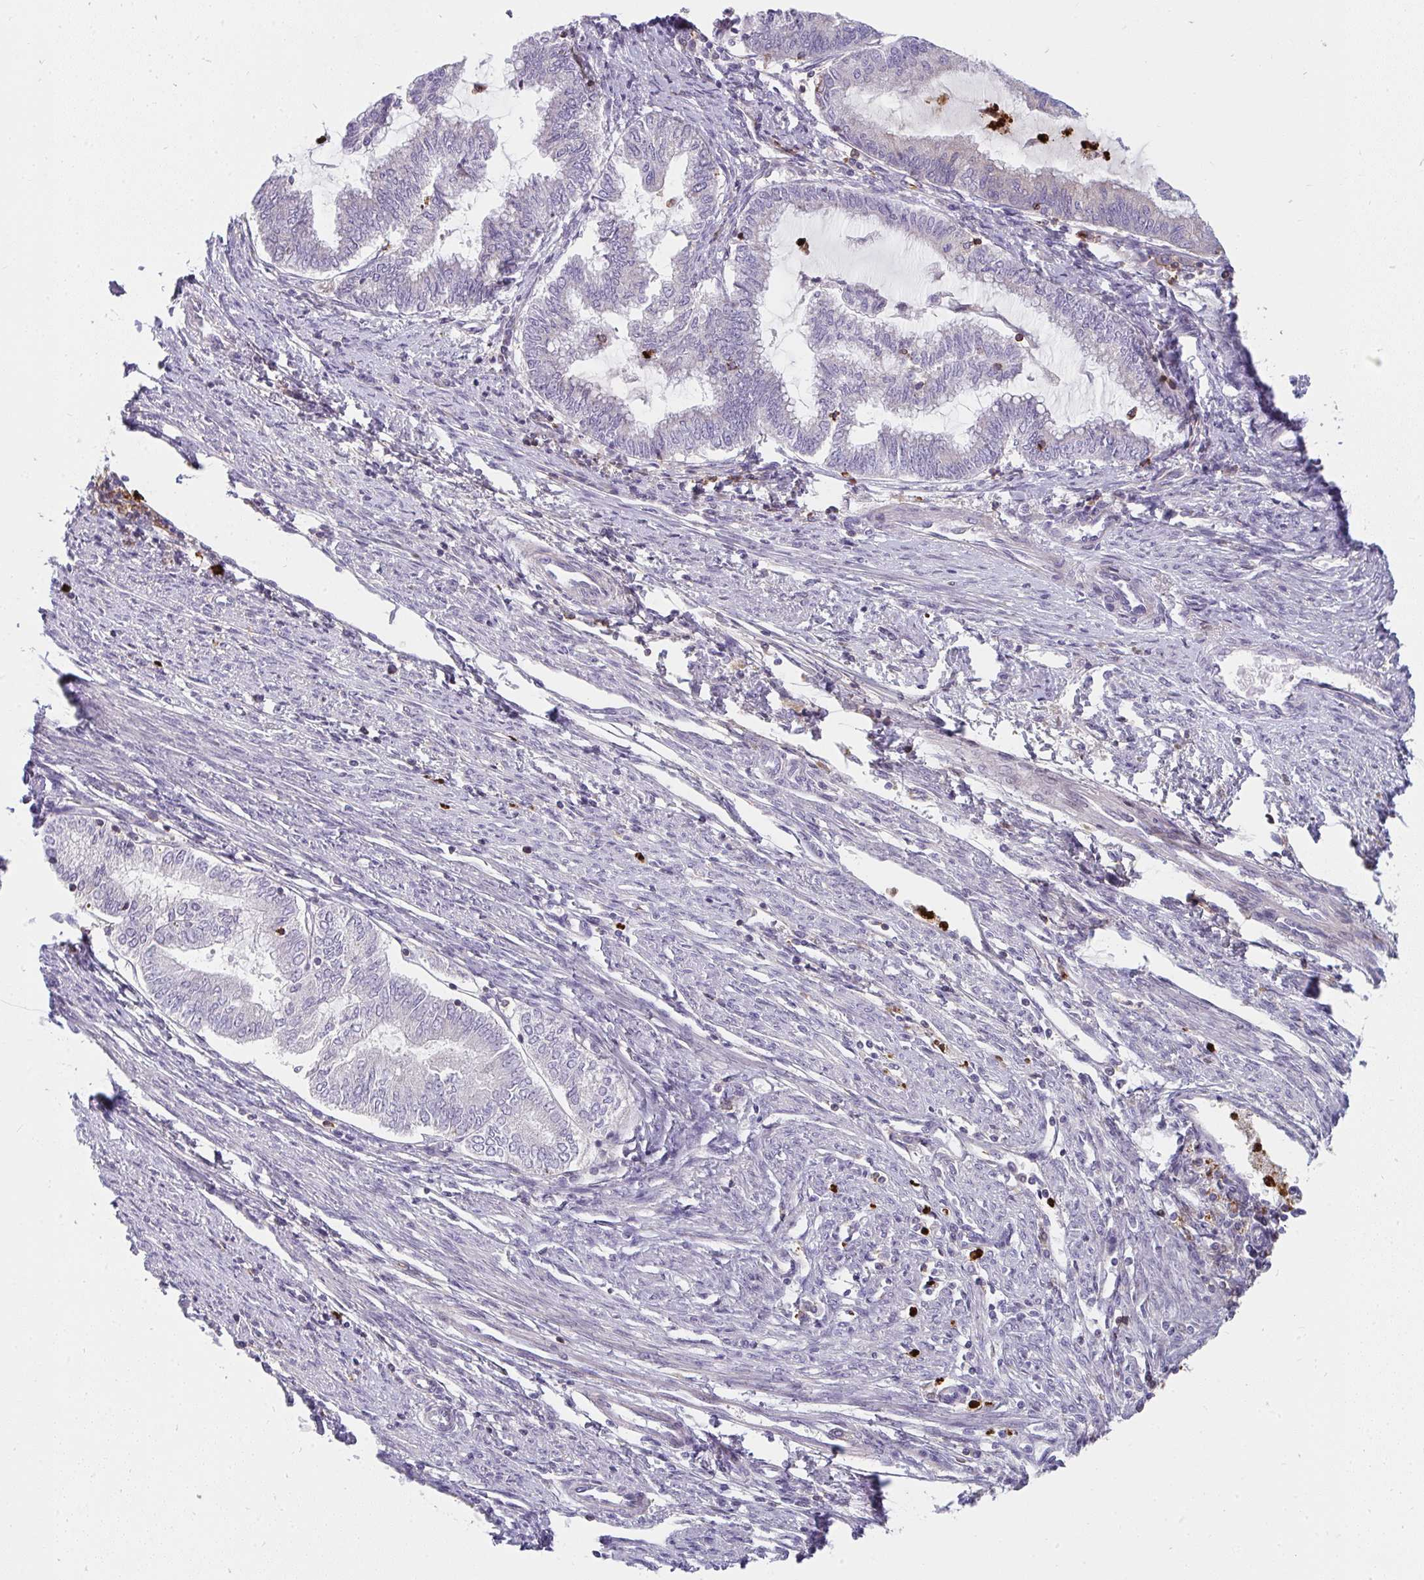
{"staining": {"intensity": "moderate", "quantity": "<25%", "location": "cytoplasmic/membranous"}, "tissue": "endometrial cancer", "cell_type": "Tumor cells", "image_type": "cancer", "snomed": [{"axis": "morphology", "description": "Adenocarcinoma, NOS"}, {"axis": "topography", "description": "Endometrium"}], "caption": "This is an image of IHC staining of endometrial adenocarcinoma, which shows moderate positivity in the cytoplasmic/membranous of tumor cells.", "gene": "CSF3R", "patient": {"sex": "female", "age": 79}}